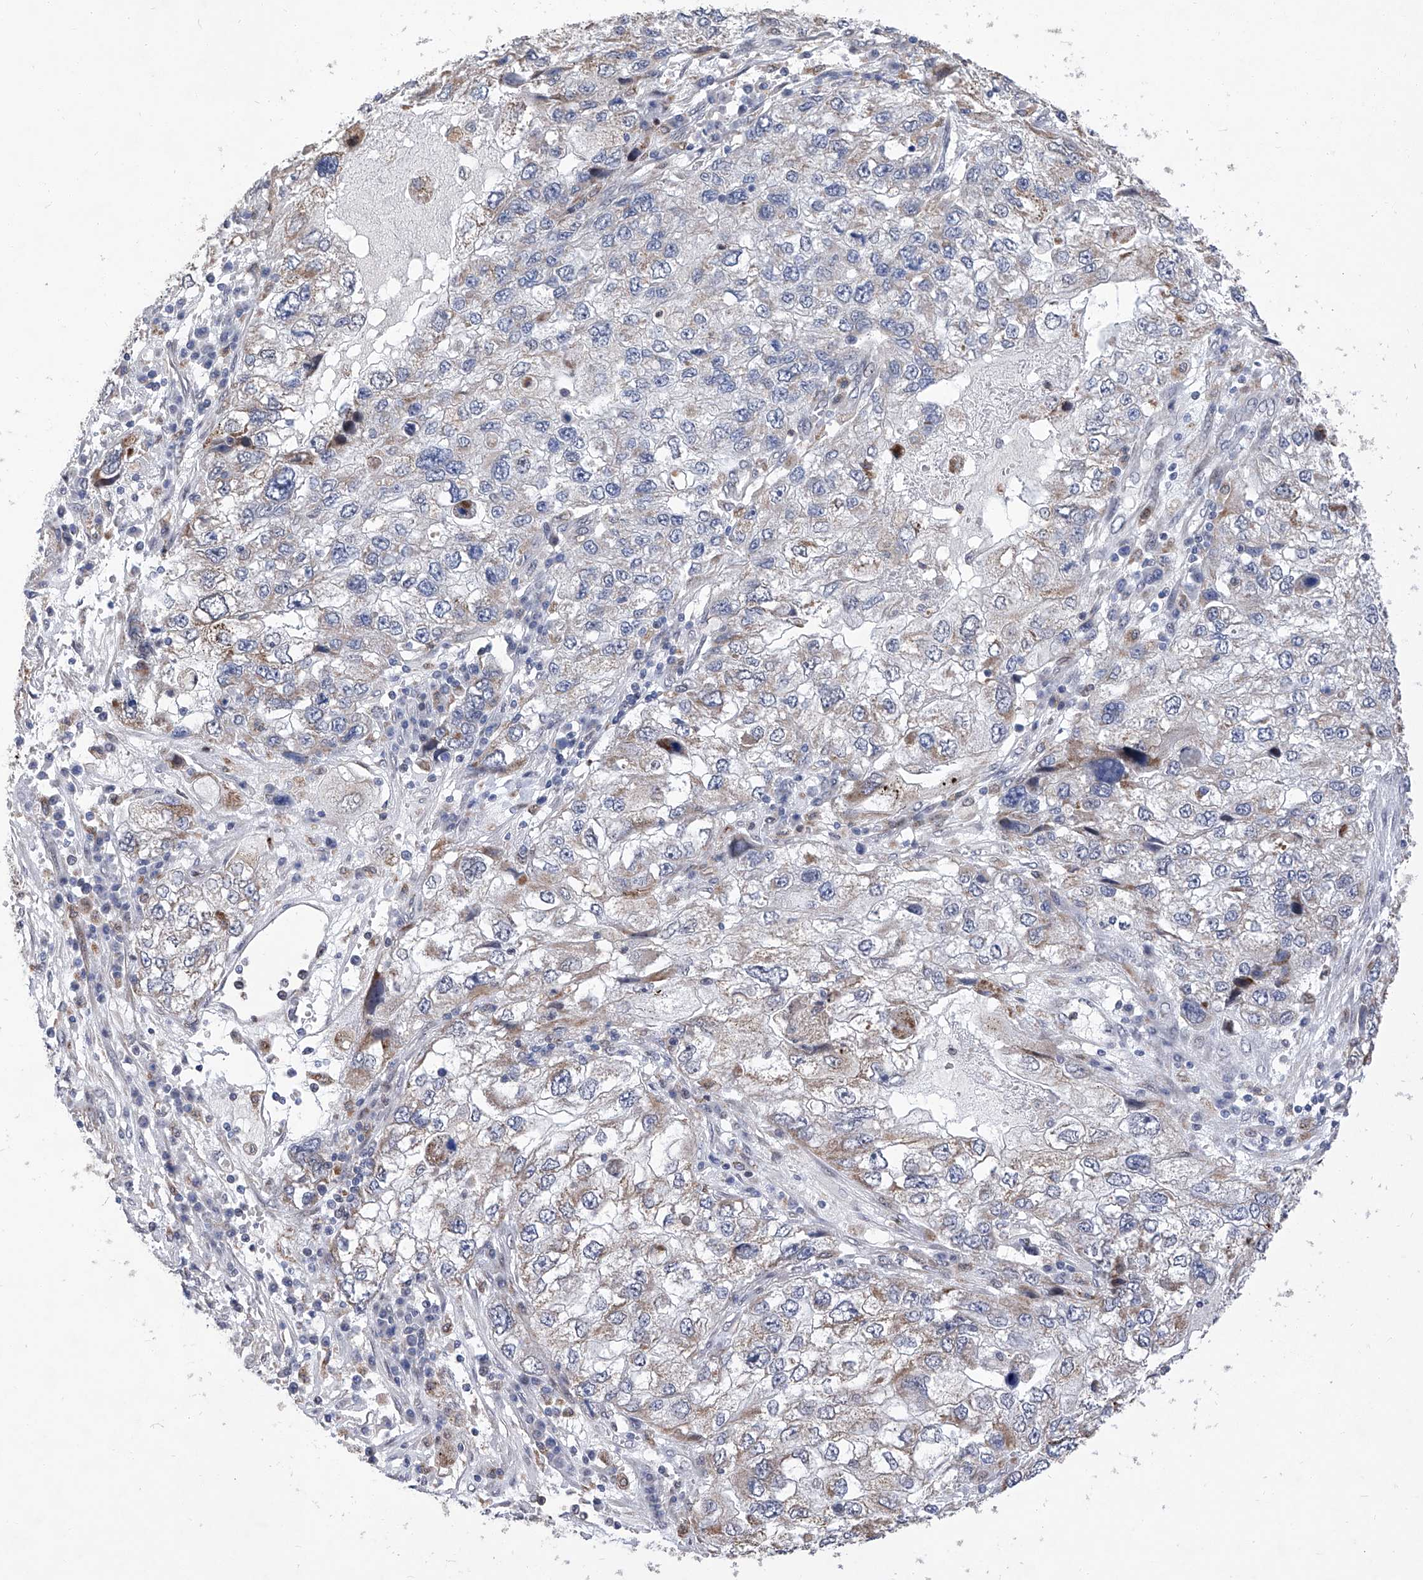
{"staining": {"intensity": "moderate", "quantity": "<25%", "location": "cytoplasmic/membranous"}, "tissue": "endometrial cancer", "cell_type": "Tumor cells", "image_type": "cancer", "snomed": [{"axis": "morphology", "description": "Adenocarcinoma, NOS"}, {"axis": "topography", "description": "Endometrium"}], "caption": "Immunohistochemical staining of human endometrial adenocarcinoma demonstrates low levels of moderate cytoplasmic/membranous staining in about <25% of tumor cells.", "gene": "FARP2", "patient": {"sex": "female", "age": 49}}